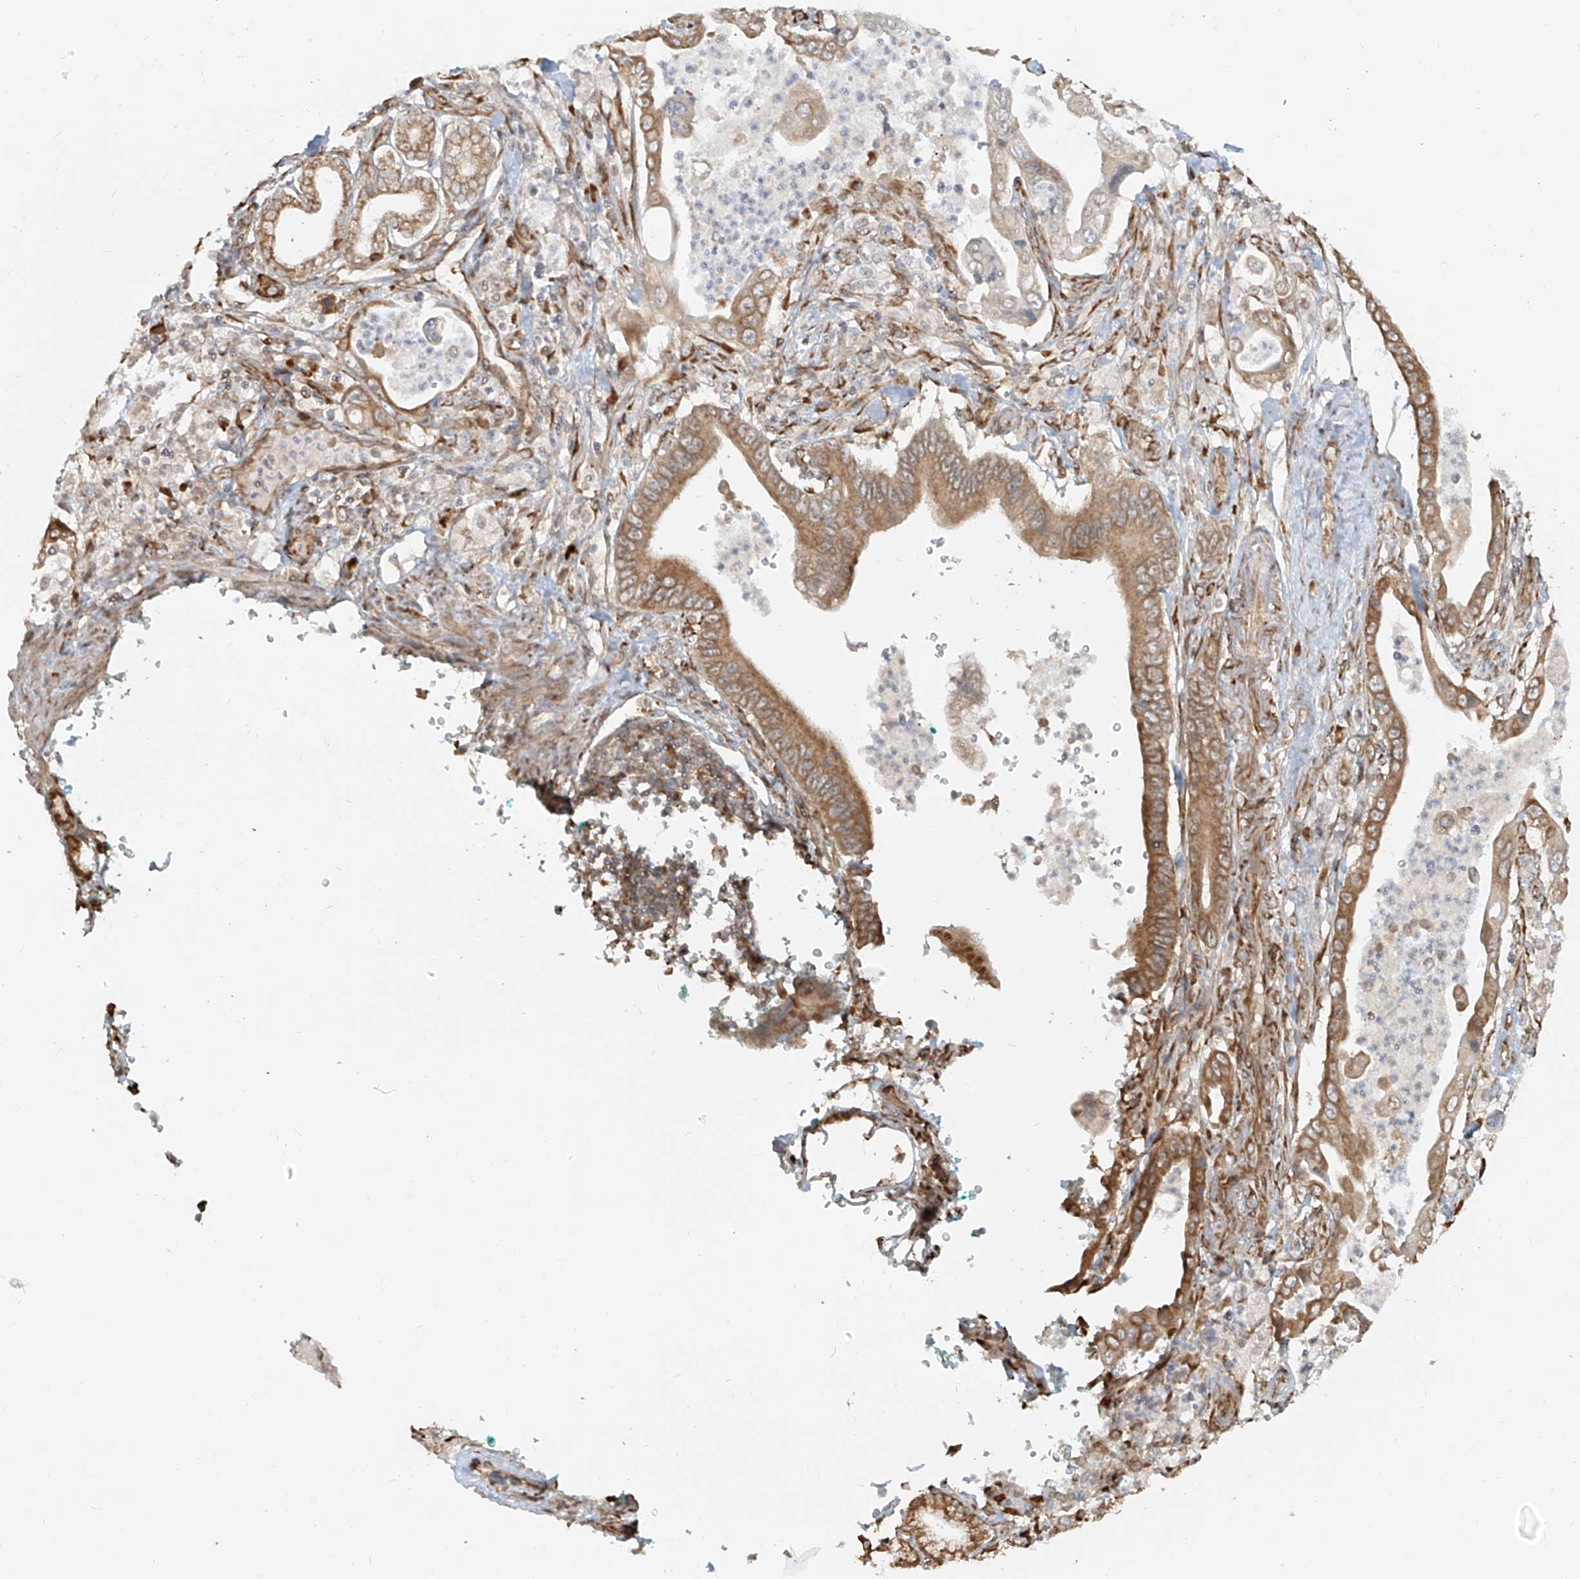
{"staining": {"intensity": "moderate", "quantity": ">75%", "location": "cytoplasmic/membranous"}, "tissue": "pancreatic cancer", "cell_type": "Tumor cells", "image_type": "cancer", "snomed": [{"axis": "morphology", "description": "Adenocarcinoma, NOS"}, {"axis": "topography", "description": "Pancreas"}], "caption": "The photomicrograph shows a brown stain indicating the presence of a protein in the cytoplasmic/membranous of tumor cells in adenocarcinoma (pancreatic). (DAB (3,3'-diaminobenzidine) IHC, brown staining for protein, blue staining for nuclei).", "gene": "UBE2K", "patient": {"sex": "male", "age": 78}}